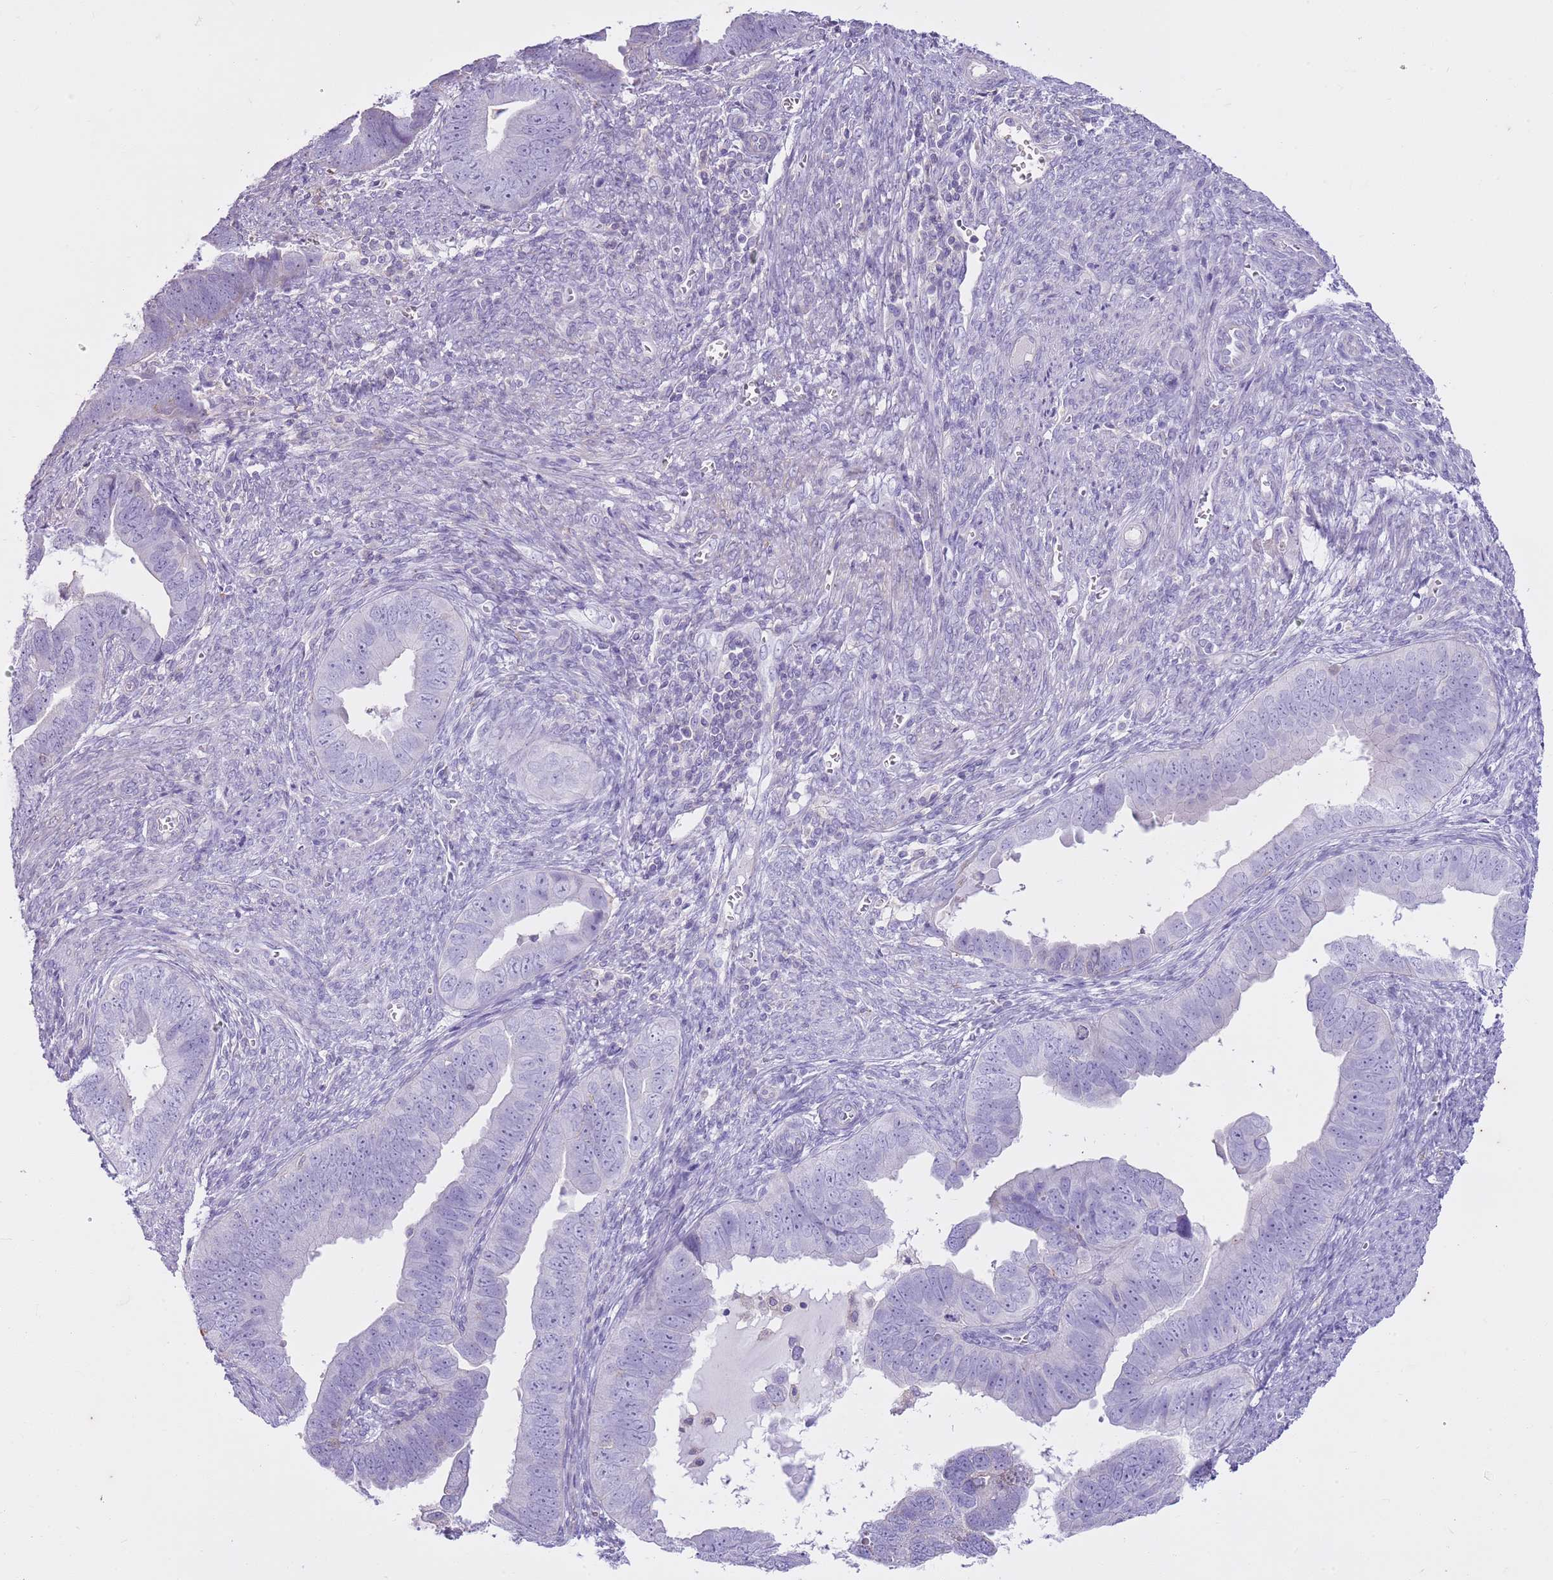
{"staining": {"intensity": "negative", "quantity": "none", "location": "none"}, "tissue": "endometrial cancer", "cell_type": "Tumor cells", "image_type": "cancer", "snomed": [{"axis": "morphology", "description": "Adenocarcinoma, NOS"}, {"axis": "topography", "description": "Endometrium"}], "caption": "High power microscopy image of an immunohistochemistry (IHC) image of endometrial cancer, revealing no significant positivity in tumor cells. (Brightfield microscopy of DAB (3,3'-diaminobenzidine) immunohistochemistry at high magnification).", "gene": "CNPPD1", "patient": {"sex": "female", "age": 75}}